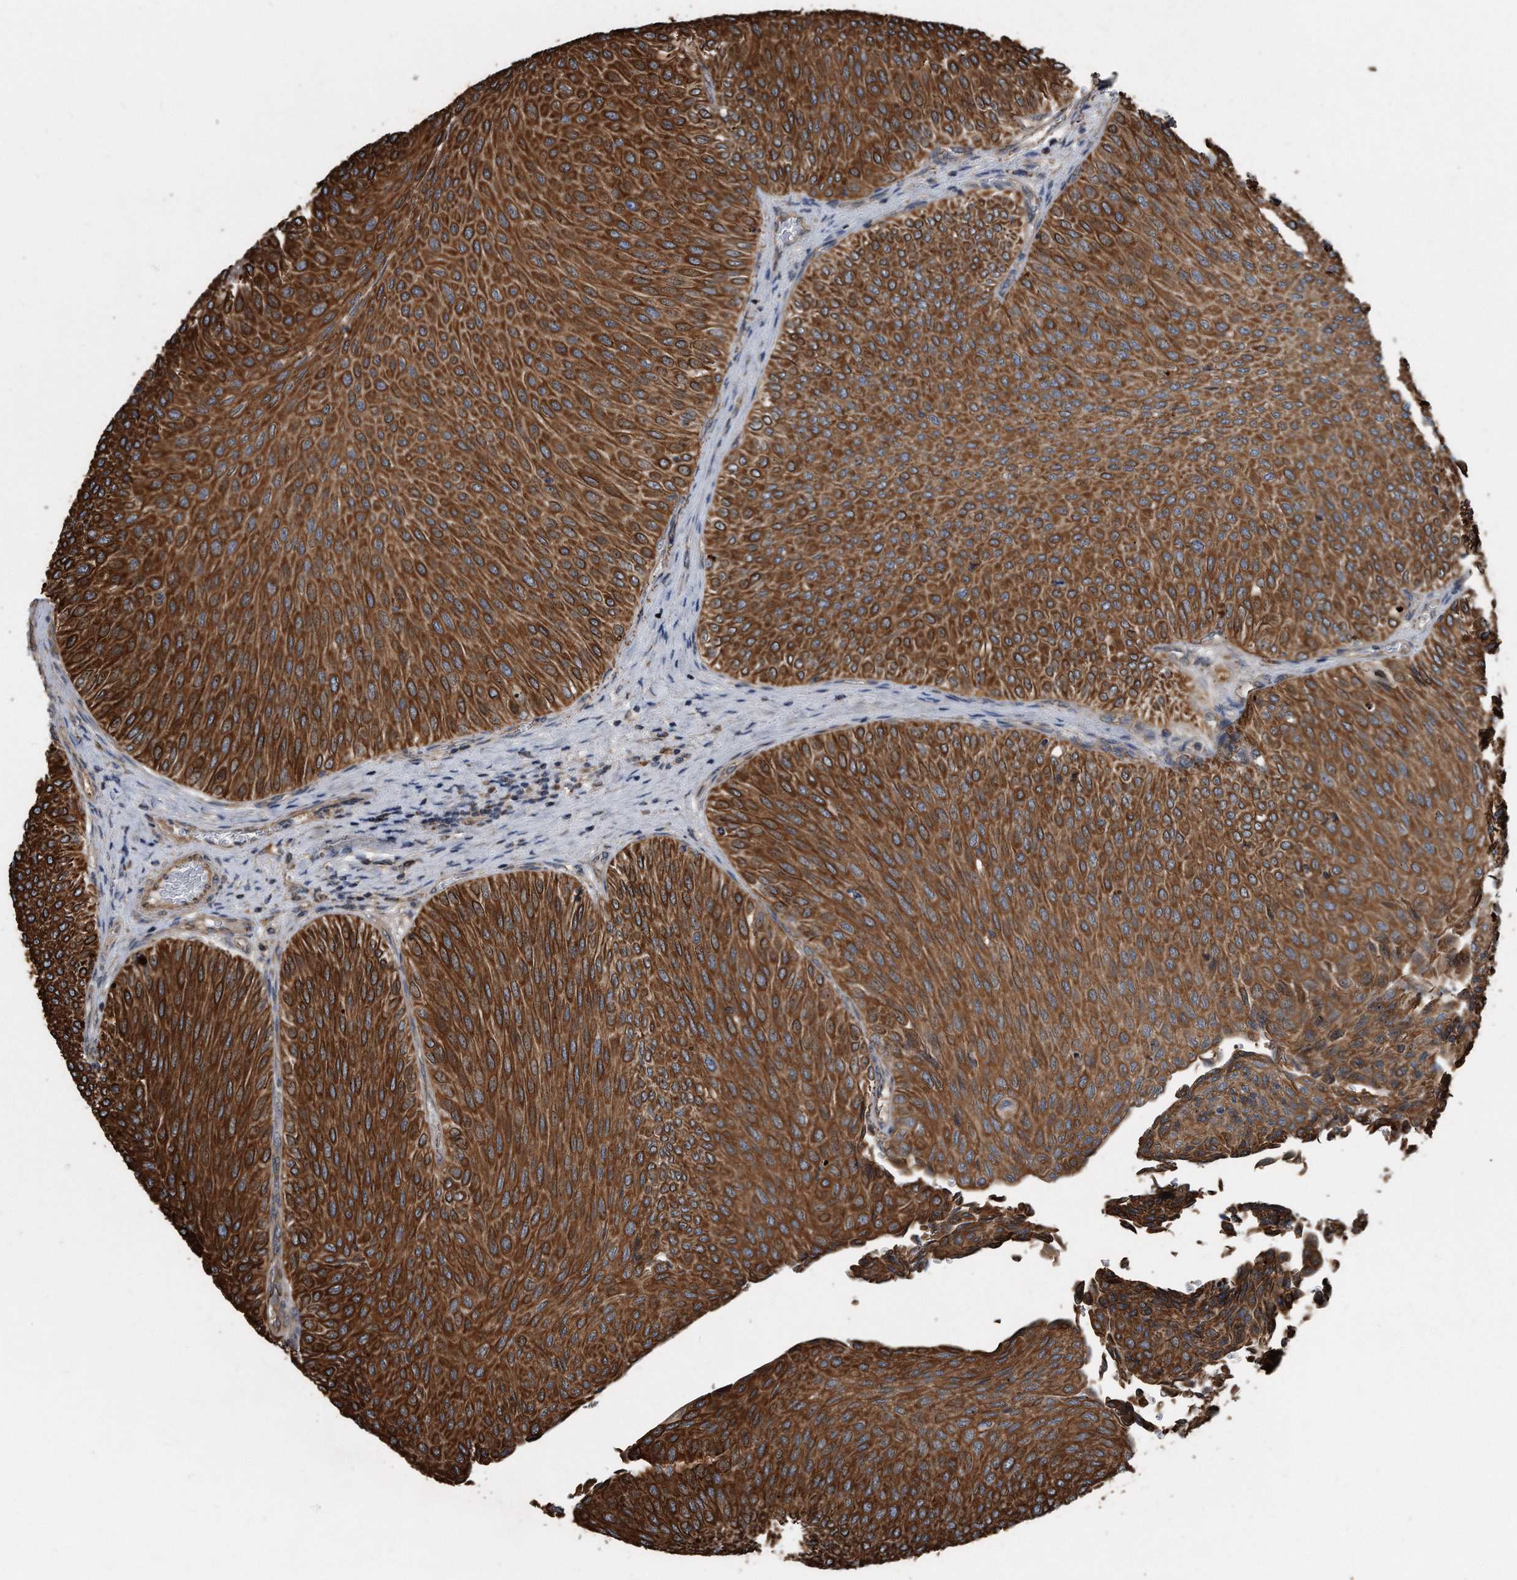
{"staining": {"intensity": "strong", "quantity": ">75%", "location": "cytoplasmic/membranous"}, "tissue": "urothelial cancer", "cell_type": "Tumor cells", "image_type": "cancer", "snomed": [{"axis": "morphology", "description": "Urothelial carcinoma, Low grade"}, {"axis": "topography", "description": "Urinary bladder"}], "caption": "A high amount of strong cytoplasmic/membranous staining is identified in approximately >75% of tumor cells in urothelial carcinoma (low-grade) tissue.", "gene": "FAM136A", "patient": {"sex": "male", "age": 78}}